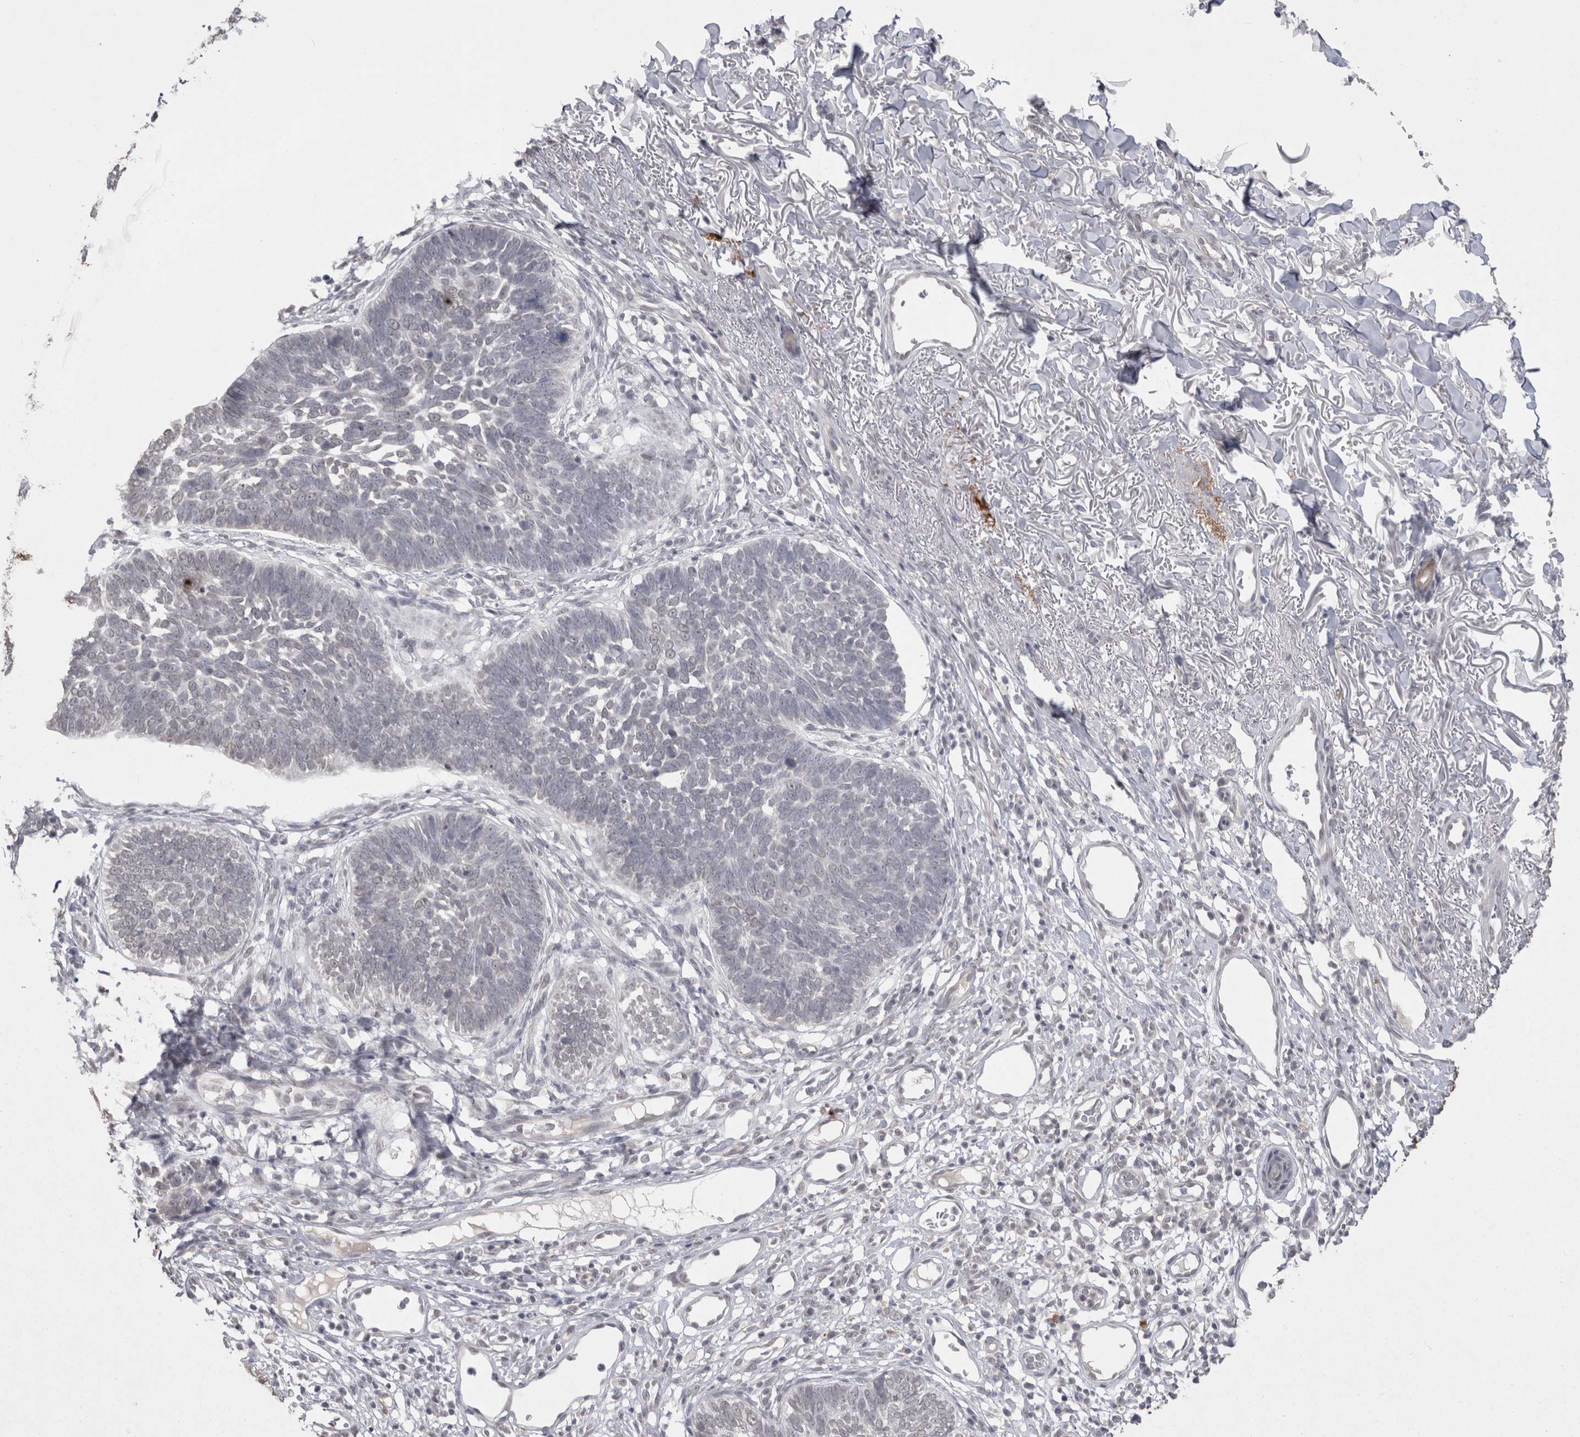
{"staining": {"intensity": "negative", "quantity": "none", "location": "none"}, "tissue": "skin cancer", "cell_type": "Tumor cells", "image_type": "cancer", "snomed": [{"axis": "morphology", "description": "Normal tissue, NOS"}, {"axis": "morphology", "description": "Basal cell carcinoma"}, {"axis": "topography", "description": "Skin"}], "caption": "Protein analysis of skin cancer exhibits no significant positivity in tumor cells.", "gene": "DDX4", "patient": {"sex": "male", "age": 77}}